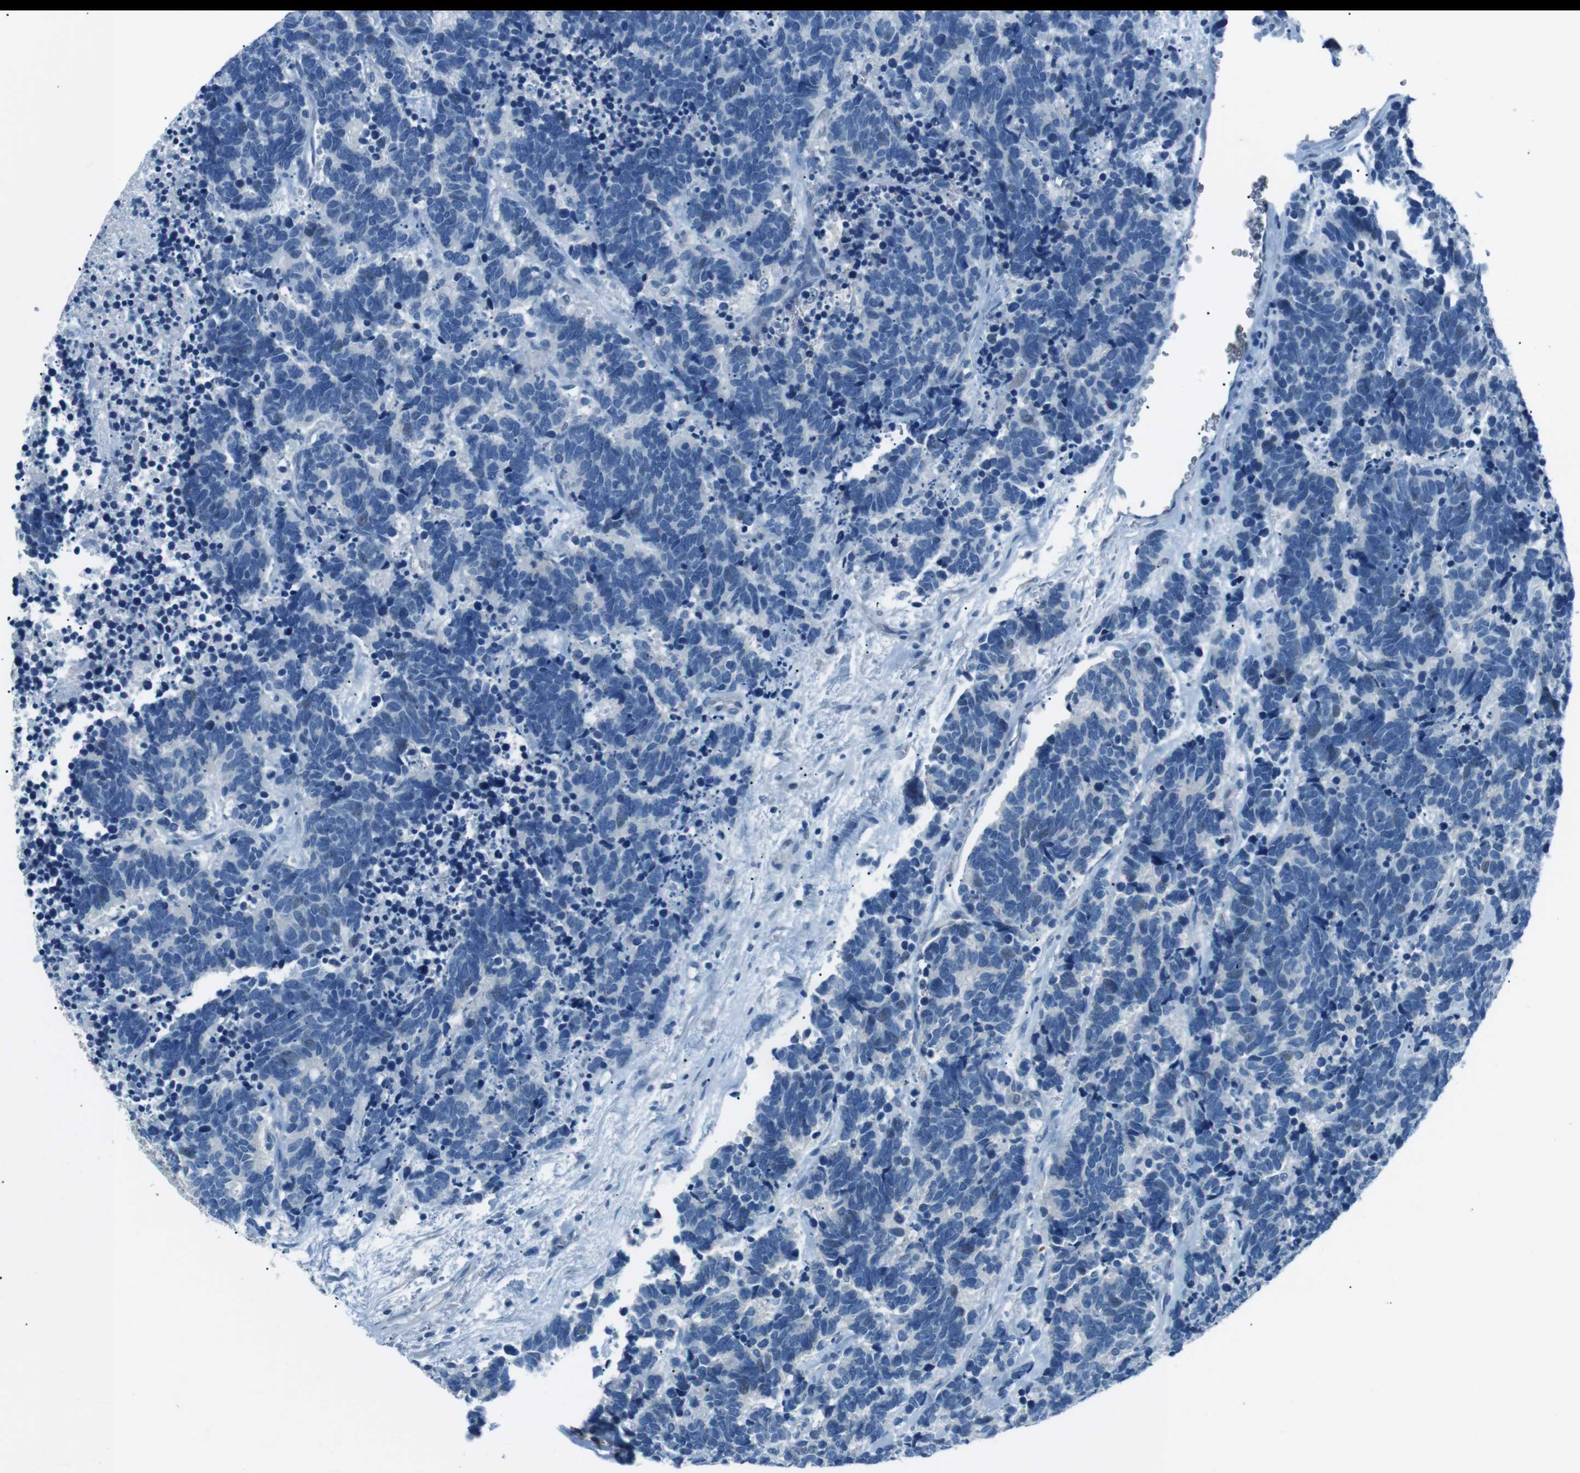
{"staining": {"intensity": "negative", "quantity": "none", "location": "none"}, "tissue": "carcinoid", "cell_type": "Tumor cells", "image_type": "cancer", "snomed": [{"axis": "morphology", "description": "Carcinoma, NOS"}, {"axis": "morphology", "description": "Carcinoid, malignant, NOS"}, {"axis": "topography", "description": "Urinary bladder"}], "caption": "A micrograph of human malignant carcinoid is negative for staining in tumor cells.", "gene": "ST6GAL1", "patient": {"sex": "male", "age": 57}}